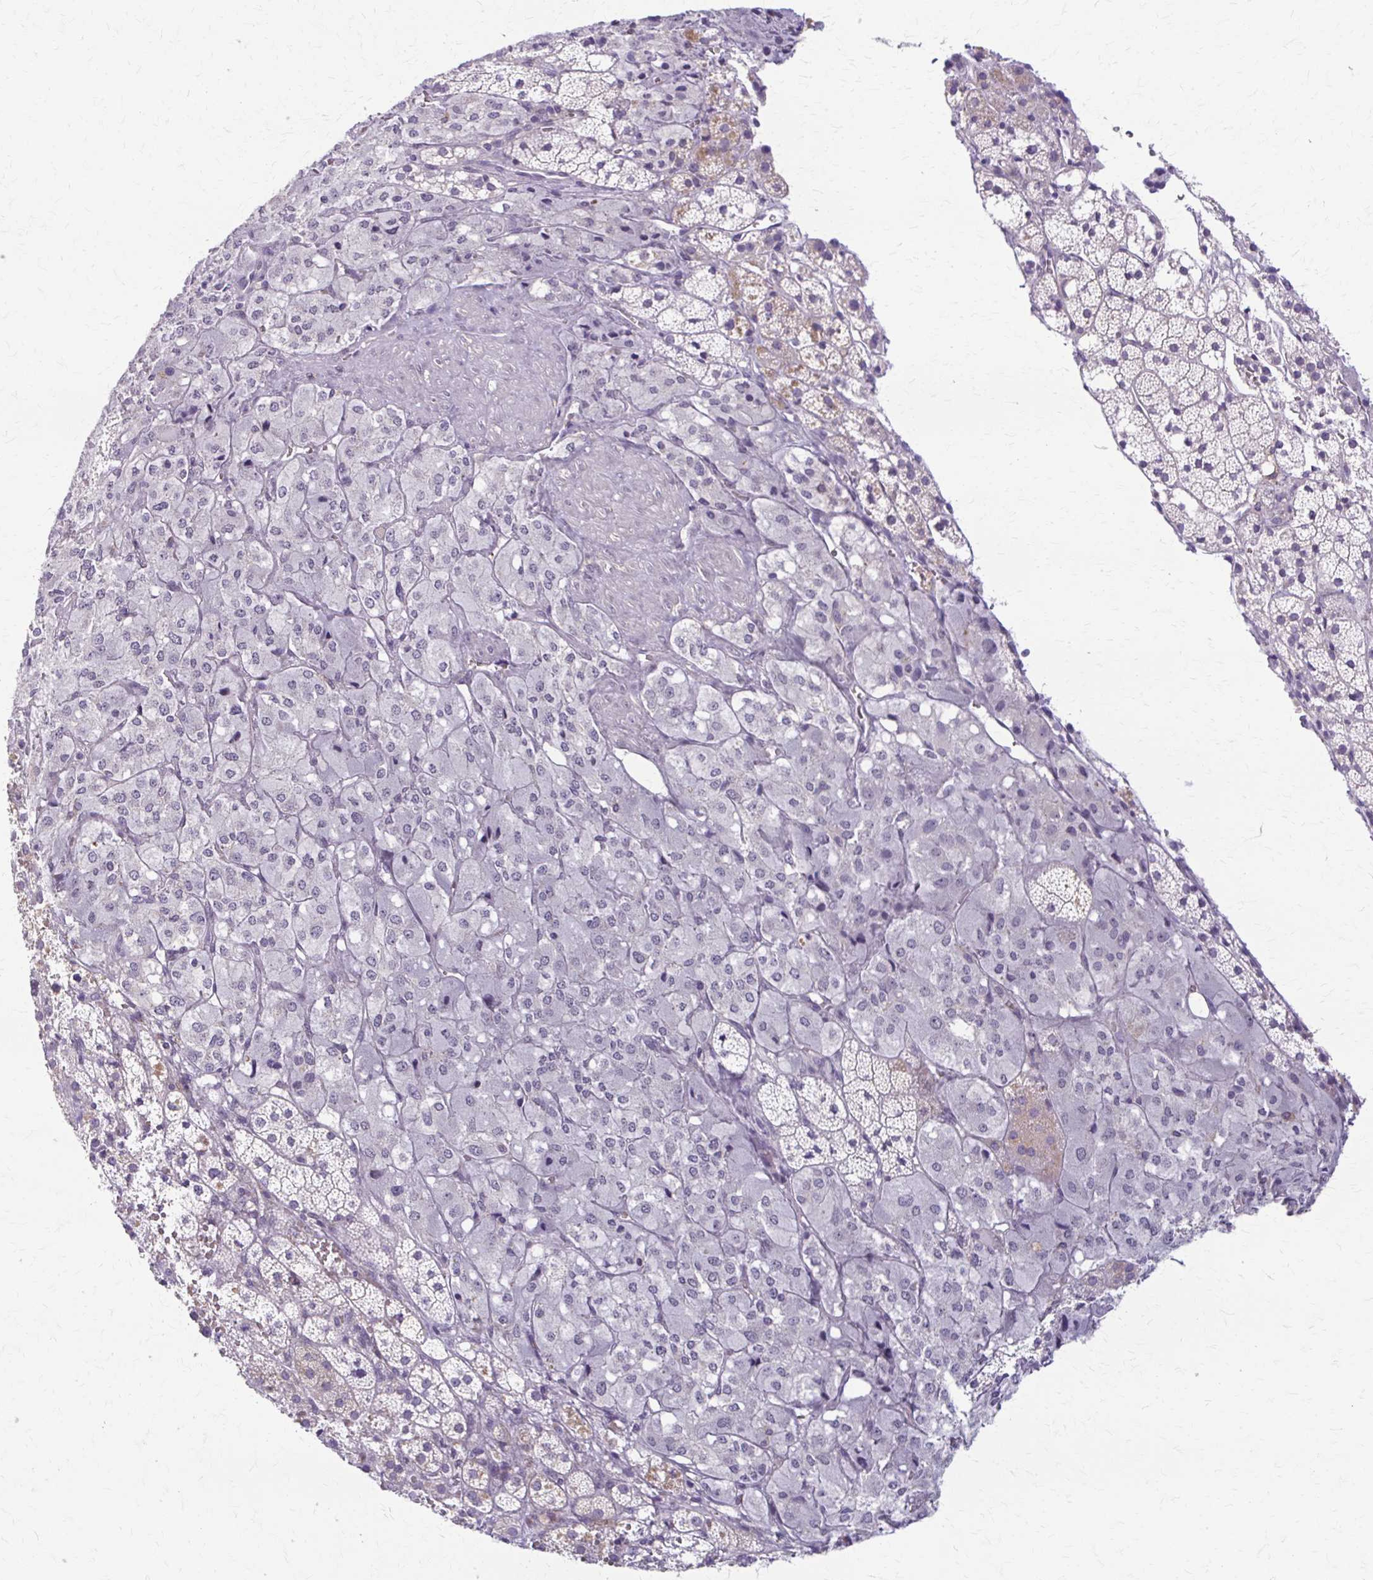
{"staining": {"intensity": "negative", "quantity": "none", "location": "none"}, "tissue": "adrenal gland", "cell_type": "Glandular cells", "image_type": "normal", "snomed": [{"axis": "morphology", "description": "Normal tissue, NOS"}, {"axis": "topography", "description": "Adrenal gland"}], "caption": "DAB immunohistochemical staining of normal human adrenal gland demonstrates no significant positivity in glandular cells.", "gene": "PIK3AP1", "patient": {"sex": "male", "age": 53}}